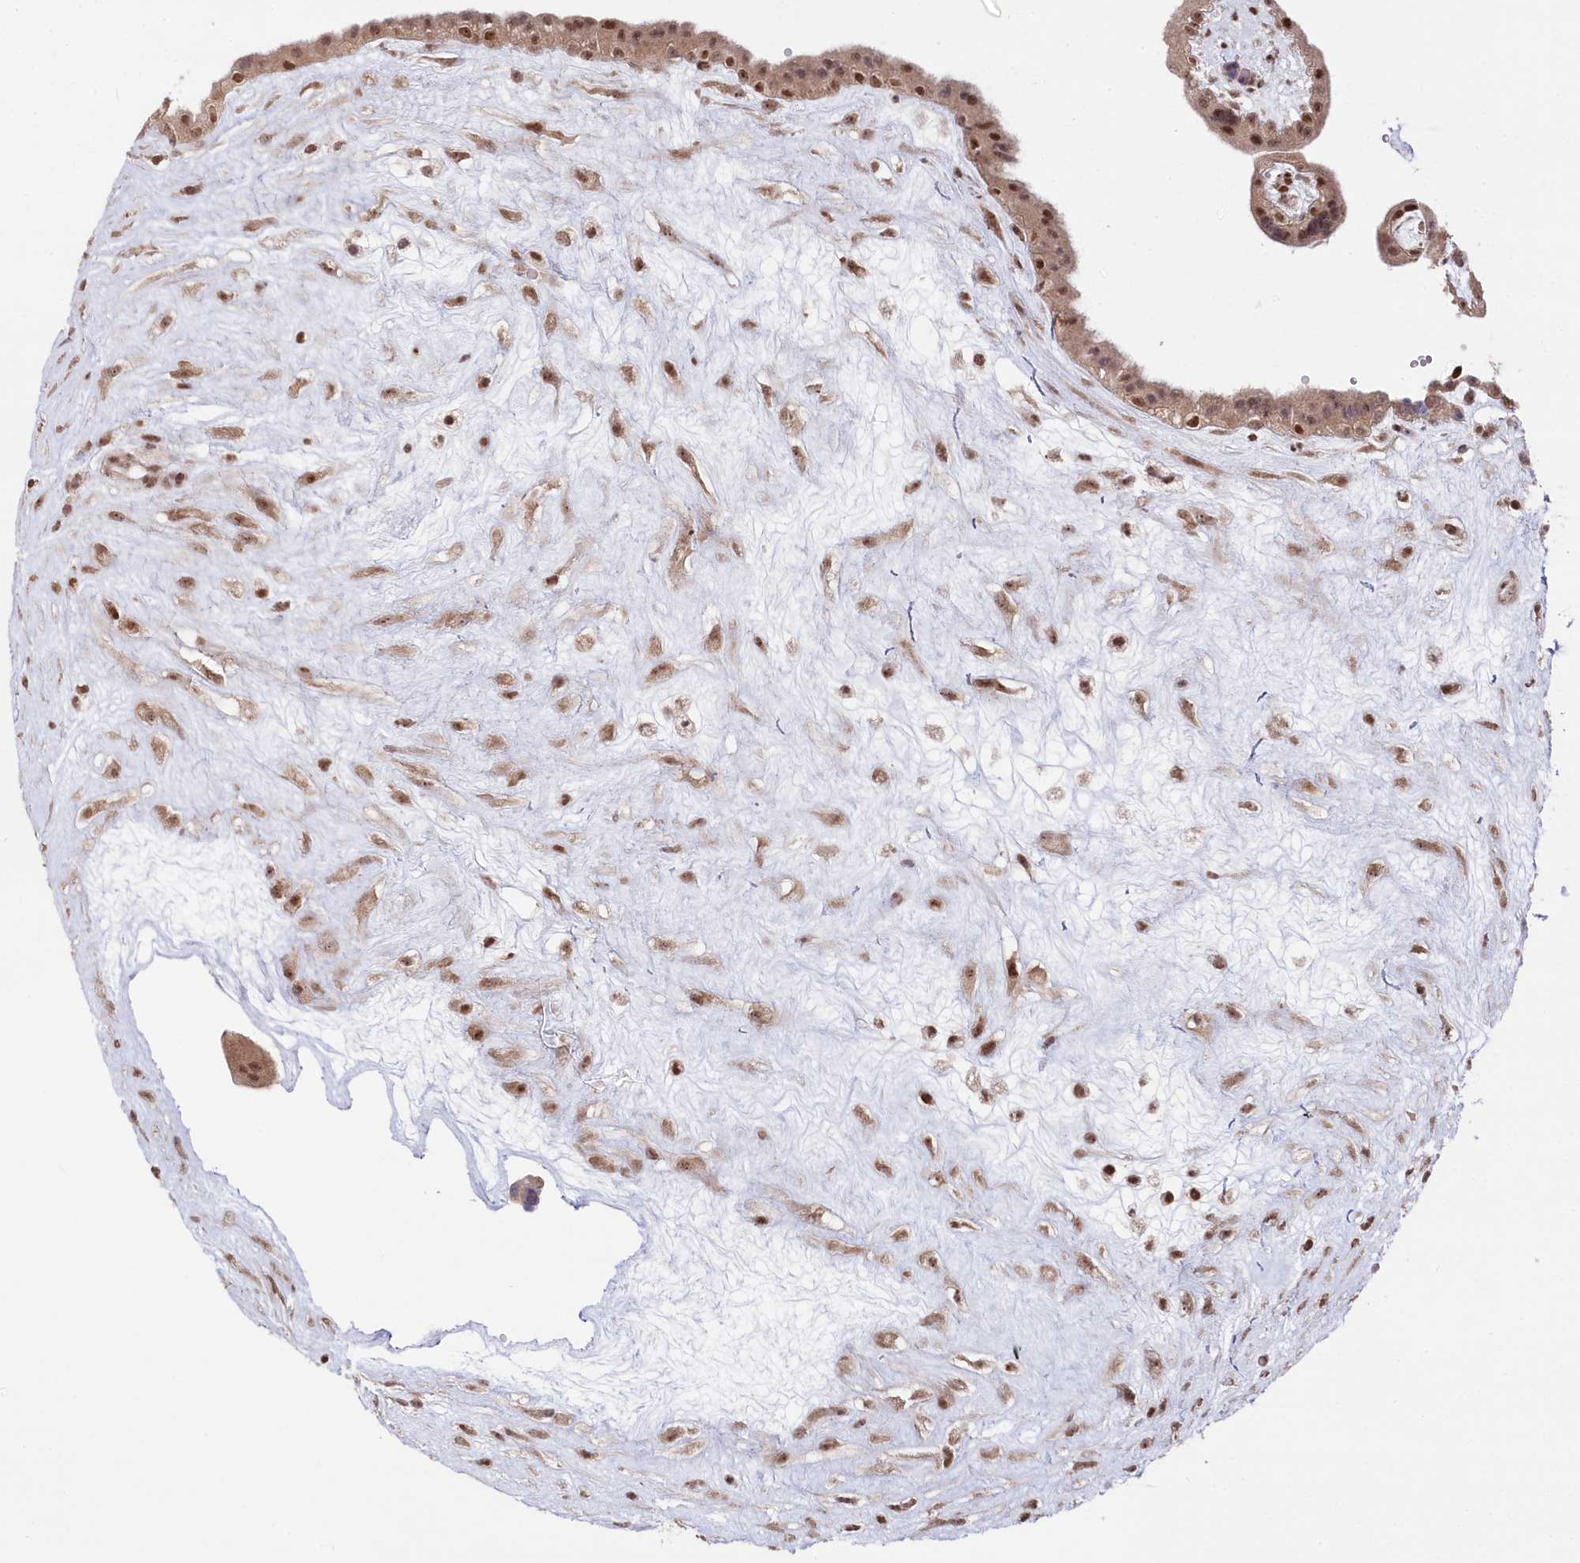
{"staining": {"intensity": "moderate", "quantity": "25%-75%", "location": "nuclear"}, "tissue": "placenta", "cell_type": "Trophoblastic cells", "image_type": "normal", "snomed": [{"axis": "morphology", "description": "Normal tissue, NOS"}, {"axis": "topography", "description": "Placenta"}], "caption": "Moderate nuclear positivity is seen in approximately 25%-75% of trophoblastic cells in unremarkable placenta.", "gene": "CGGBP1", "patient": {"sex": "female", "age": 18}}